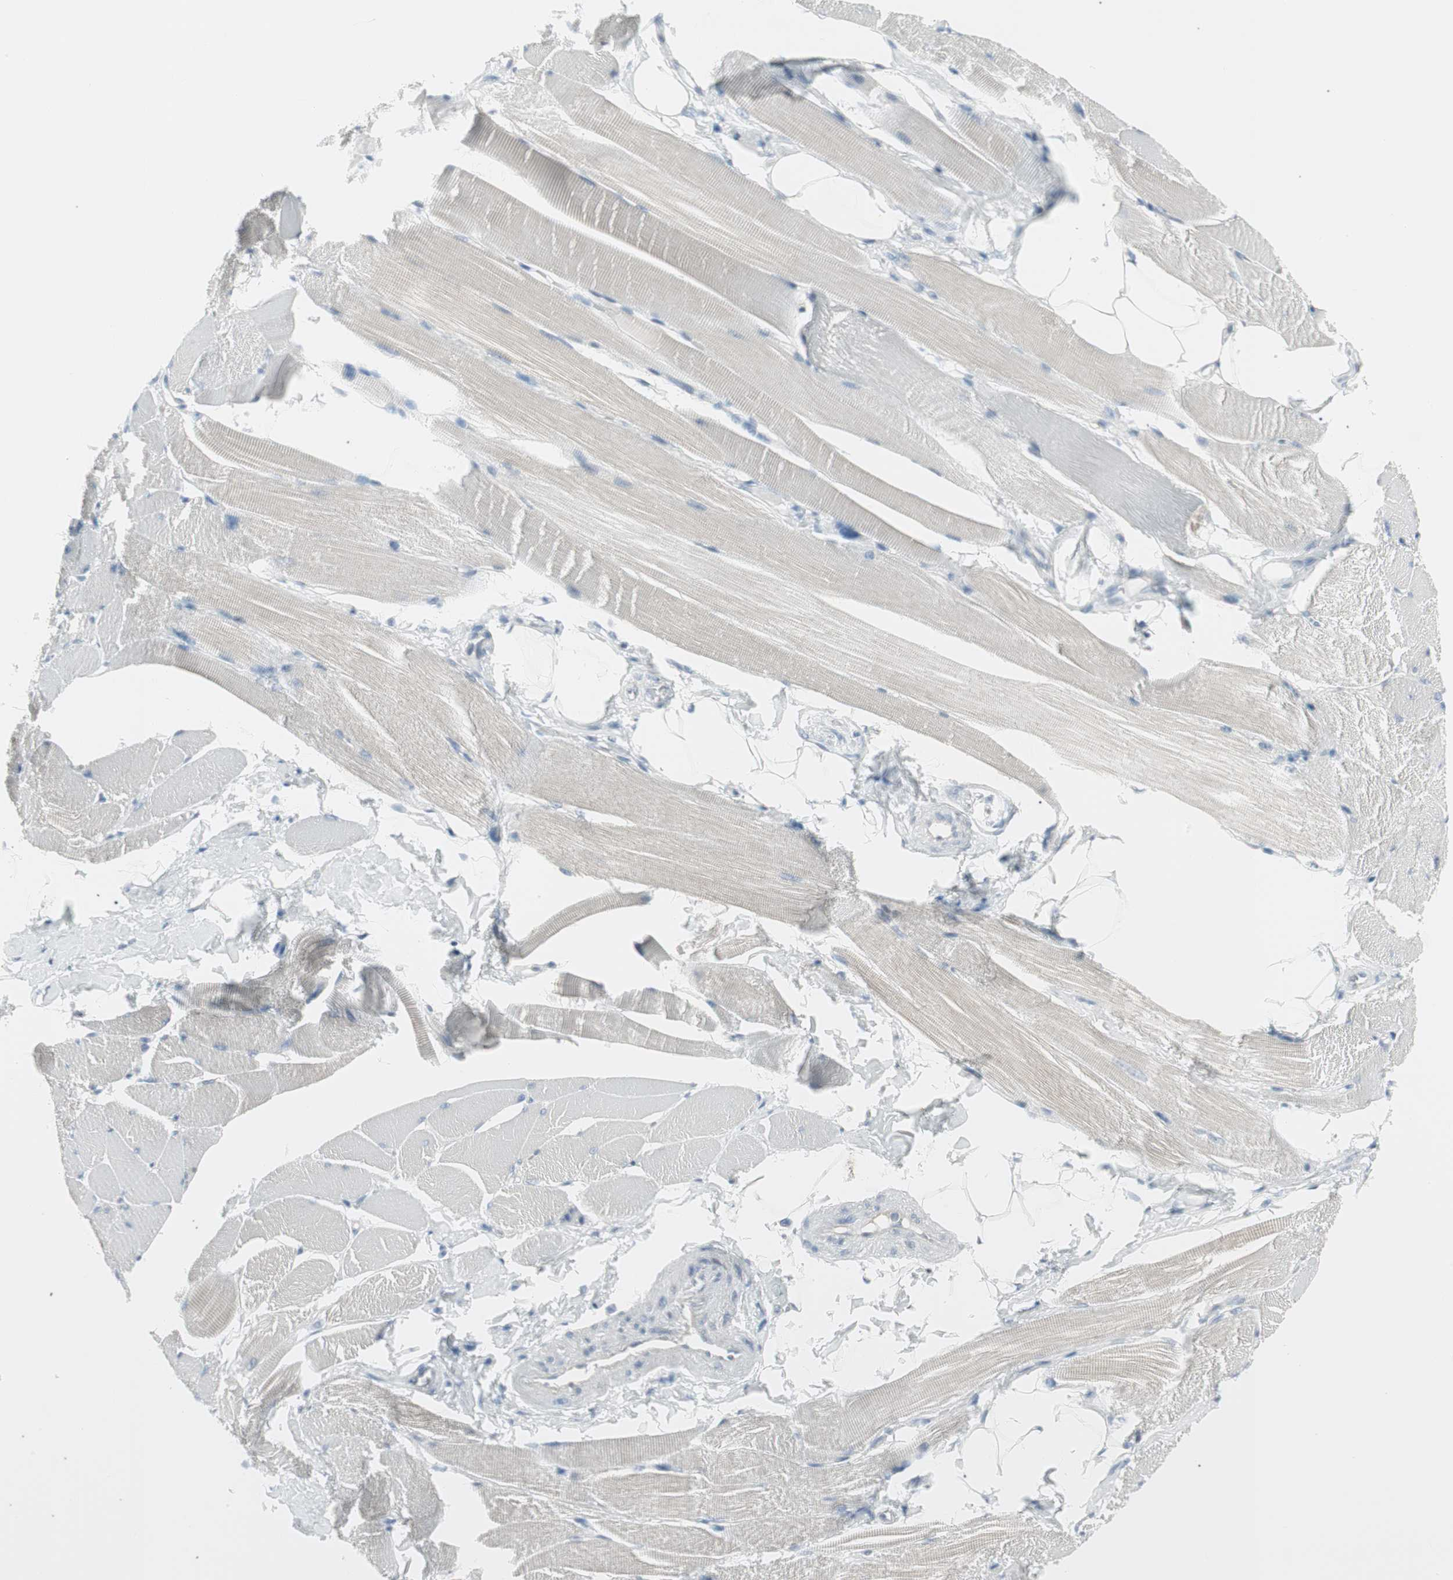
{"staining": {"intensity": "weak", "quantity": "<25%", "location": "cytoplasmic/membranous"}, "tissue": "skeletal muscle", "cell_type": "Myocytes", "image_type": "normal", "snomed": [{"axis": "morphology", "description": "Normal tissue, NOS"}, {"axis": "topography", "description": "Skeletal muscle"}, {"axis": "topography", "description": "Peripheral nerve tissue"}], "caption": "Histopathology image shows no significant protein expression in myocytes of benign skeletal muscle. Nuclei are stained in blue.", "gene": "AGR2", "patient": {"sex": "female", "age": 84}}